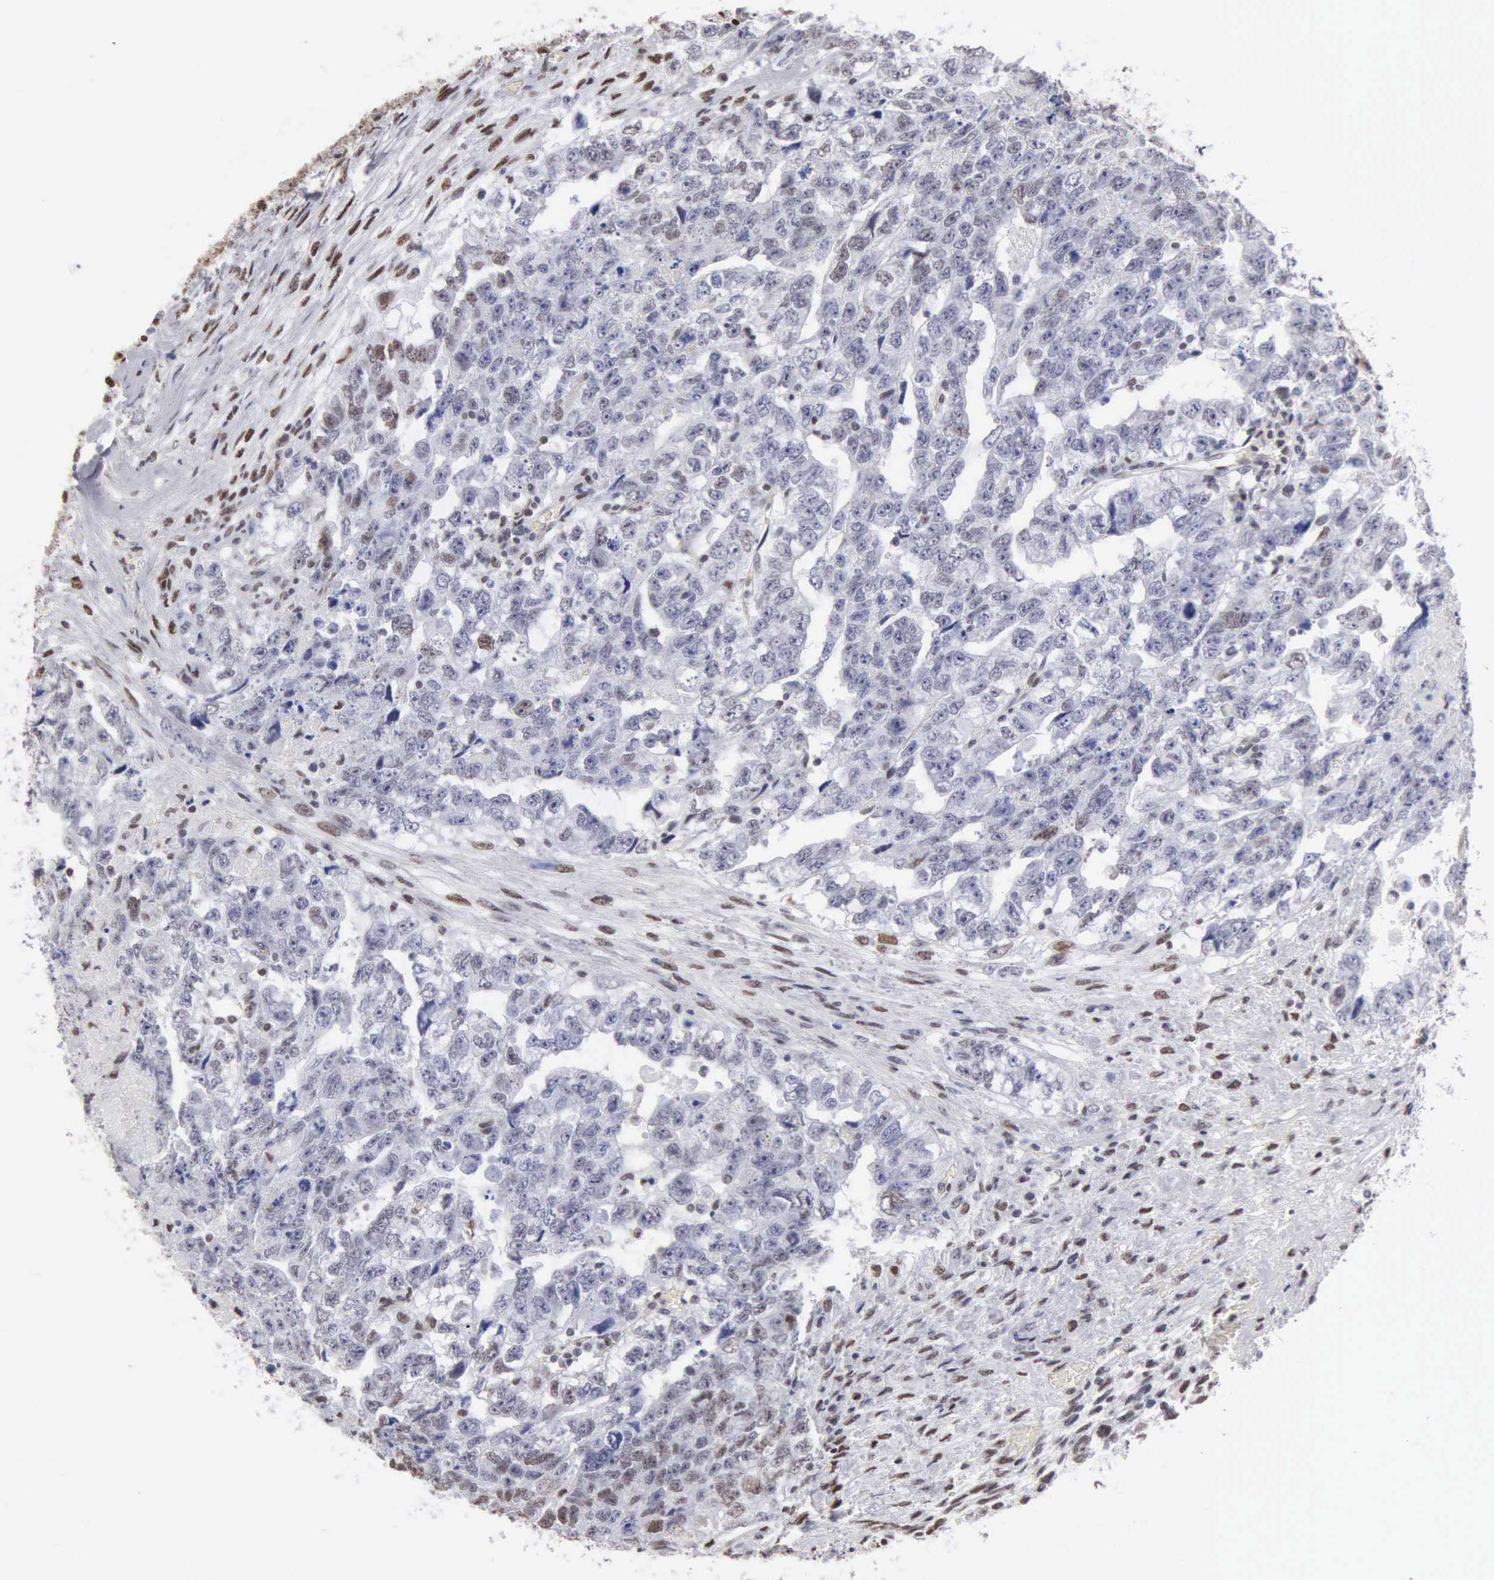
{"staining": {"intensity": "negative", "quantity": "none", "location": "none"}, "tissue": "testis cancer", "cell_type": "Tumor cells", "image_type": "cancer", "snomed": [{"axis": "morphology", "description": "Carcinoma, Embryonal, NOS"}, {"axis": "topography", "description": "Testis"}], "caption": "This is an immunohistochemistry photomicrograph of testis cancer (embryonal carcinoma). There is no staining in tumor cells.", "gene": "CCNG1", "patient": {"sex": "male", "age": 36}}